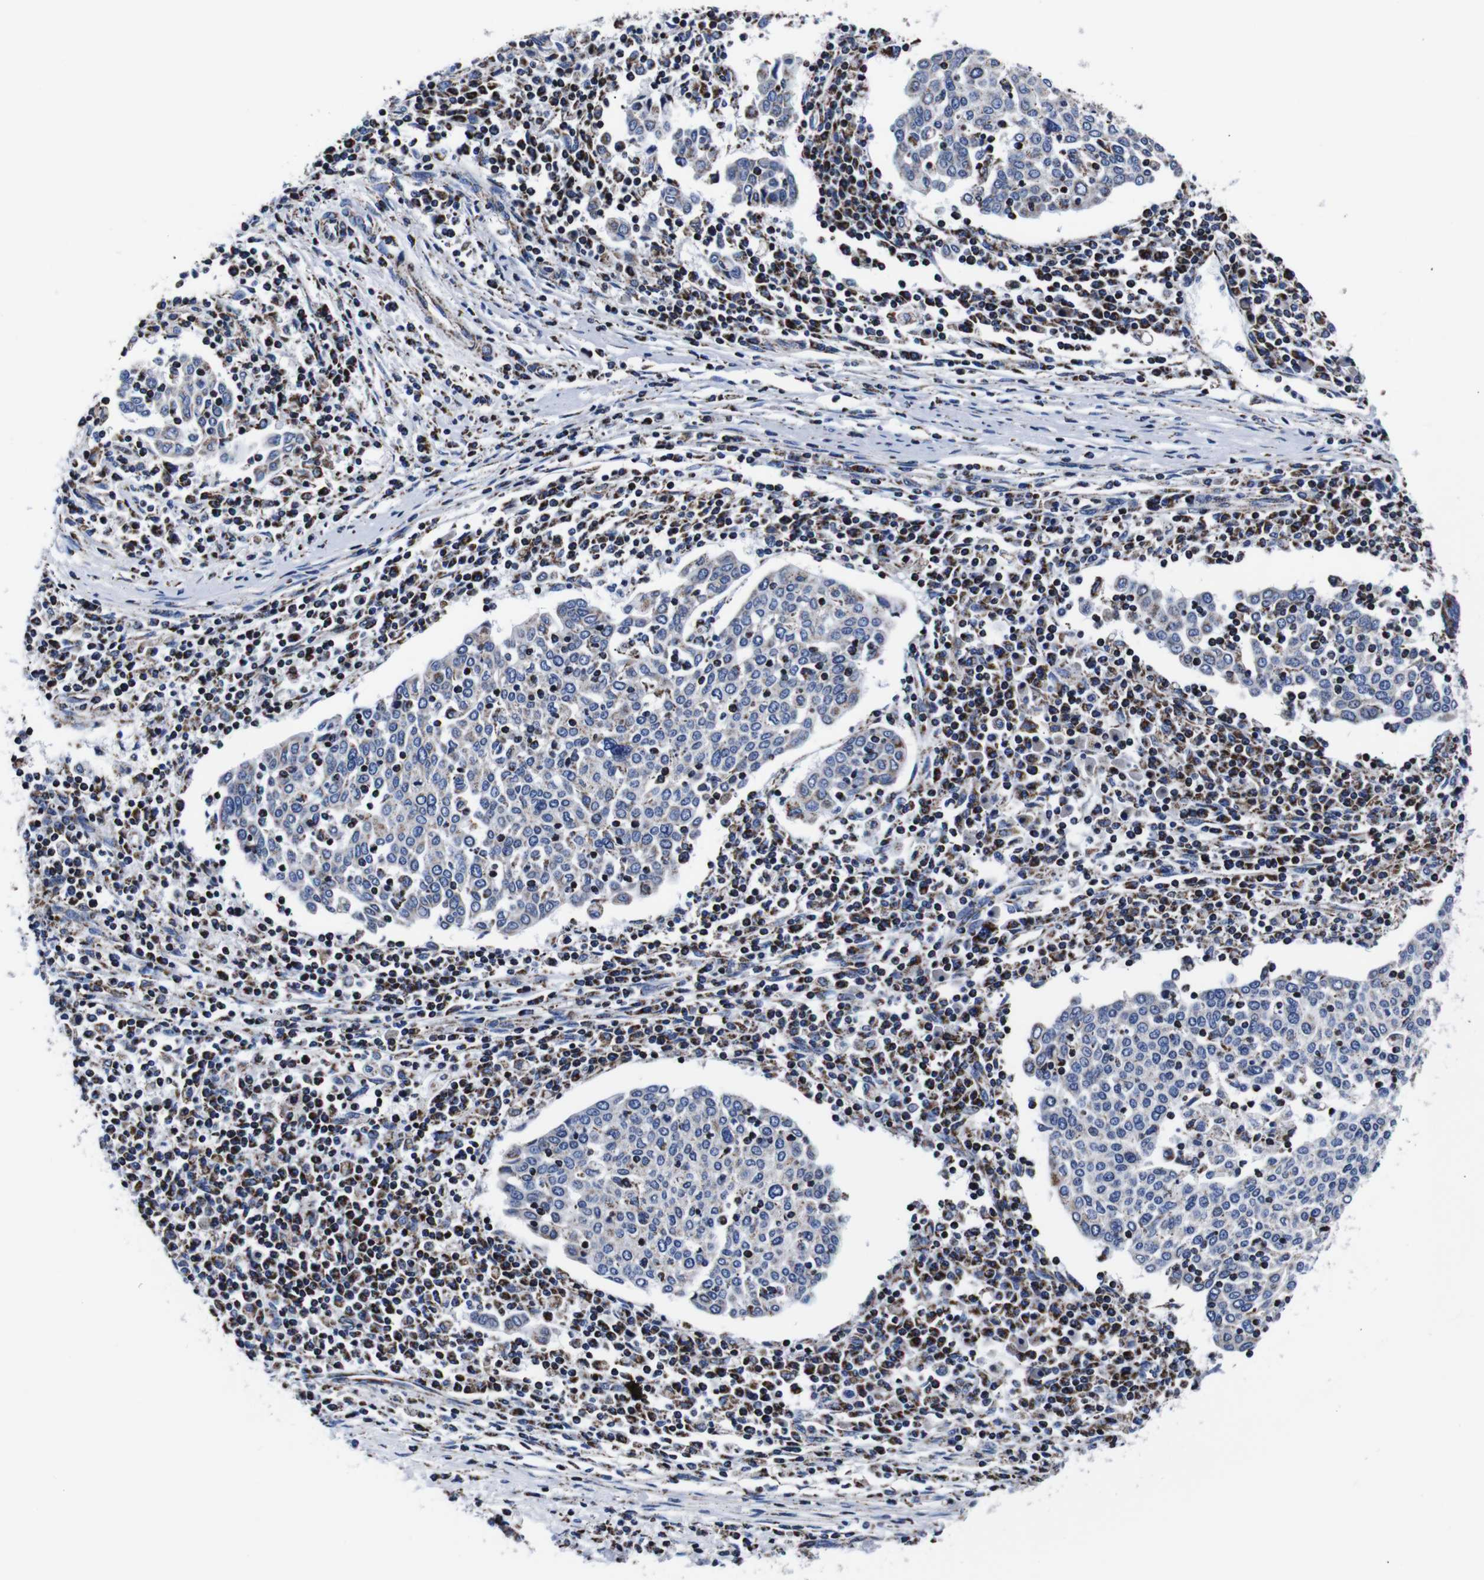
{"staining": {"intensity": "negative", "quantity": "none", "location": "none"}, "tissue": "cervical cancer", "cell_type": "Tumor cells", "image_type": "cancer", "snomed": [{"axis": "morphology", "description": "Squamous cell carcinoma, NOS"}, {"axis": "topography", "description": "Cervix"}], "caption": "DAB (3,3'-diaminobenzidine) immunohistochemical staining of cervical cancer (squamous cell carcinoma) shows no significant staining in tumor cells. Nuclei are stained in blue.", "gene": "FKBP9", "patient": {"sex": "female", "age": 40}}